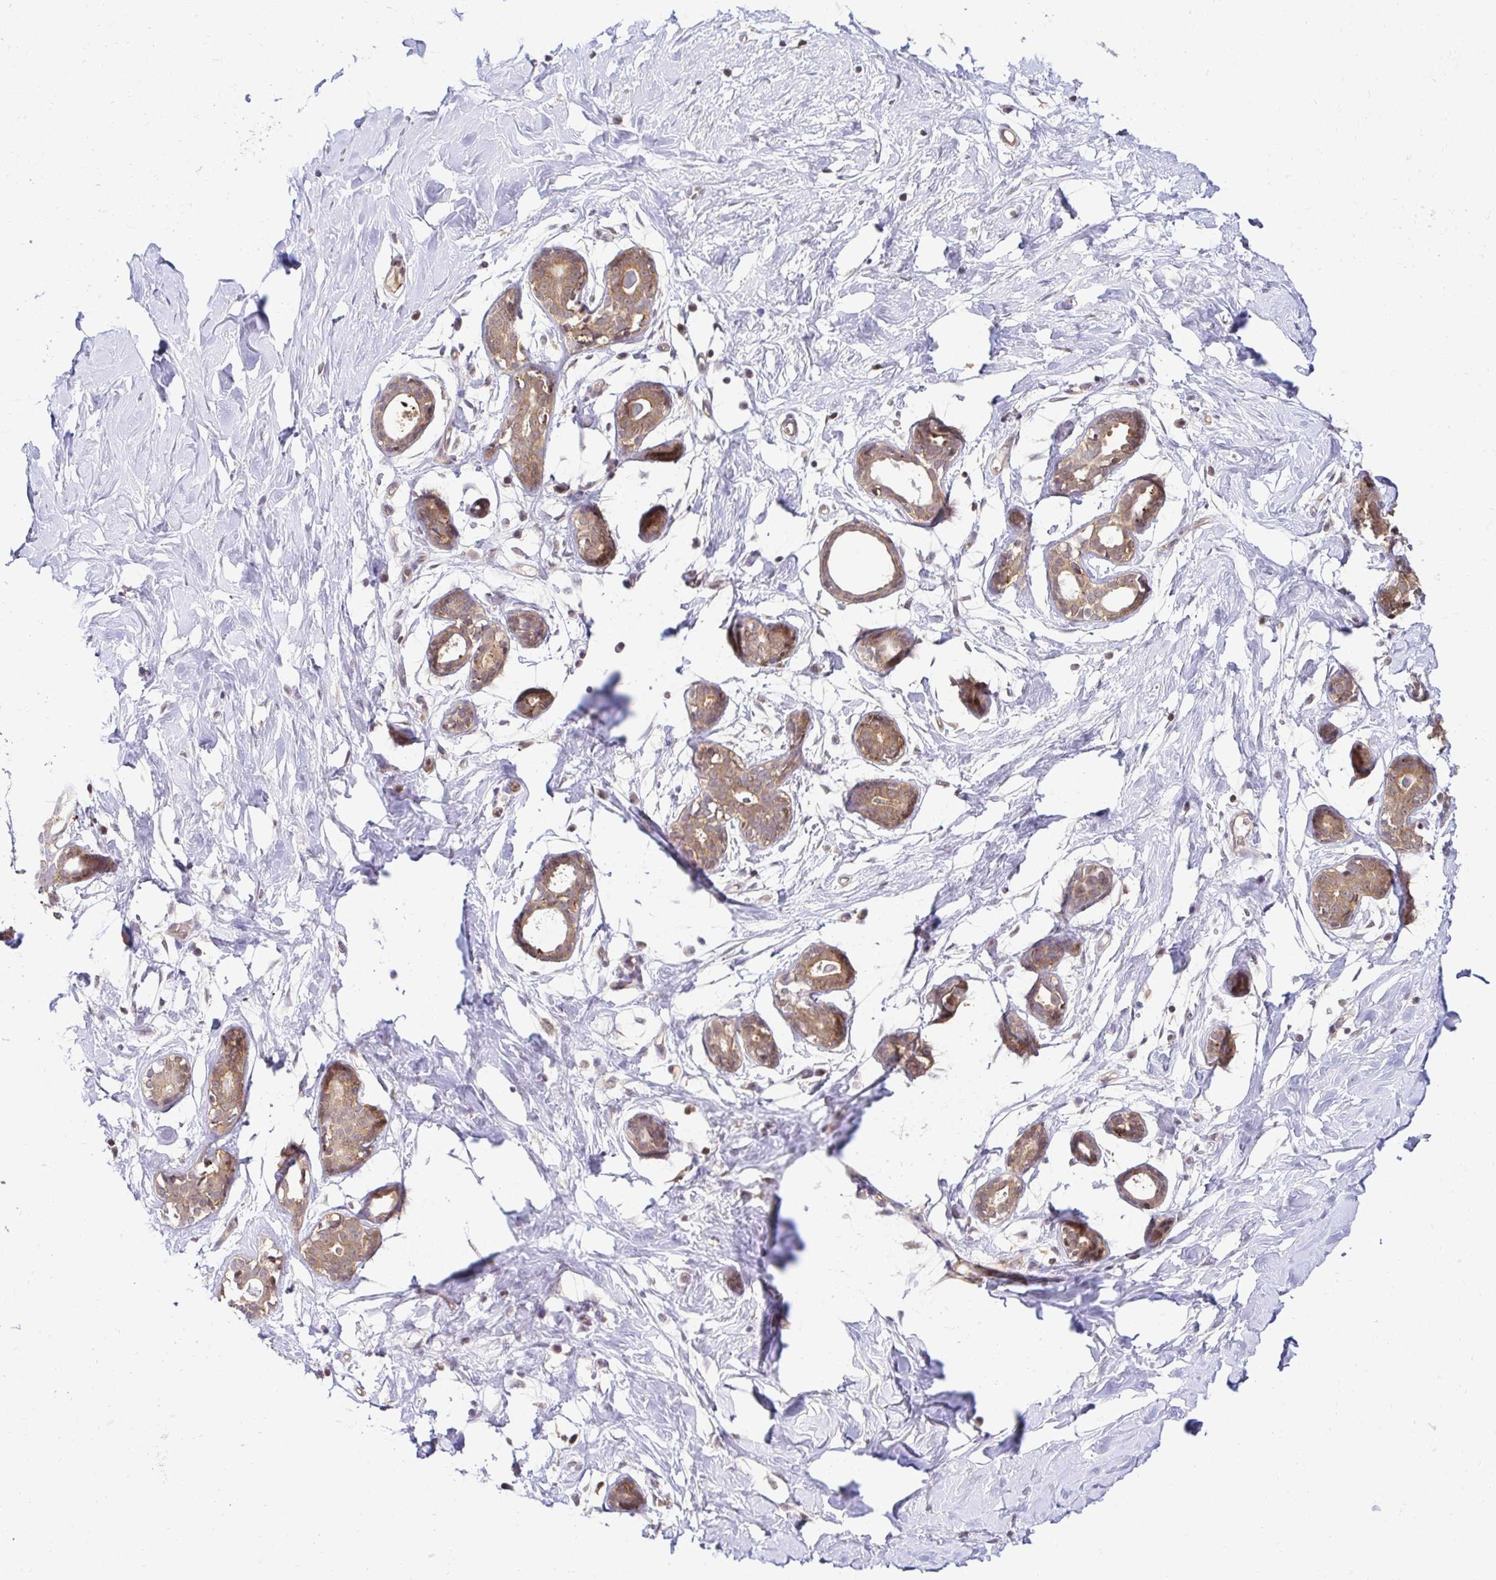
{"staining": {"intensity": "negative", "quantity": "none", "location": "none"}, "tissue": "breast", "cell_type": "Adipocytes", "image_type": "normal", "snomed": [{"axis": "morphology", "description": "Normal tissue, NOS"}, {"axis": "topography", "description": "Breast"}], "caption": "Adipocytes are negative for brown protein staining in unremarkable breast. Brightfield microscopy of immunohistochemistry (IHC) stained with DAB (3,3'-diaminobenzidine) (brown) and hematoxylin (blue), captured at high magnification.", "gene": "PSMA4", "patient": {"sex": "female", "age": 27}}